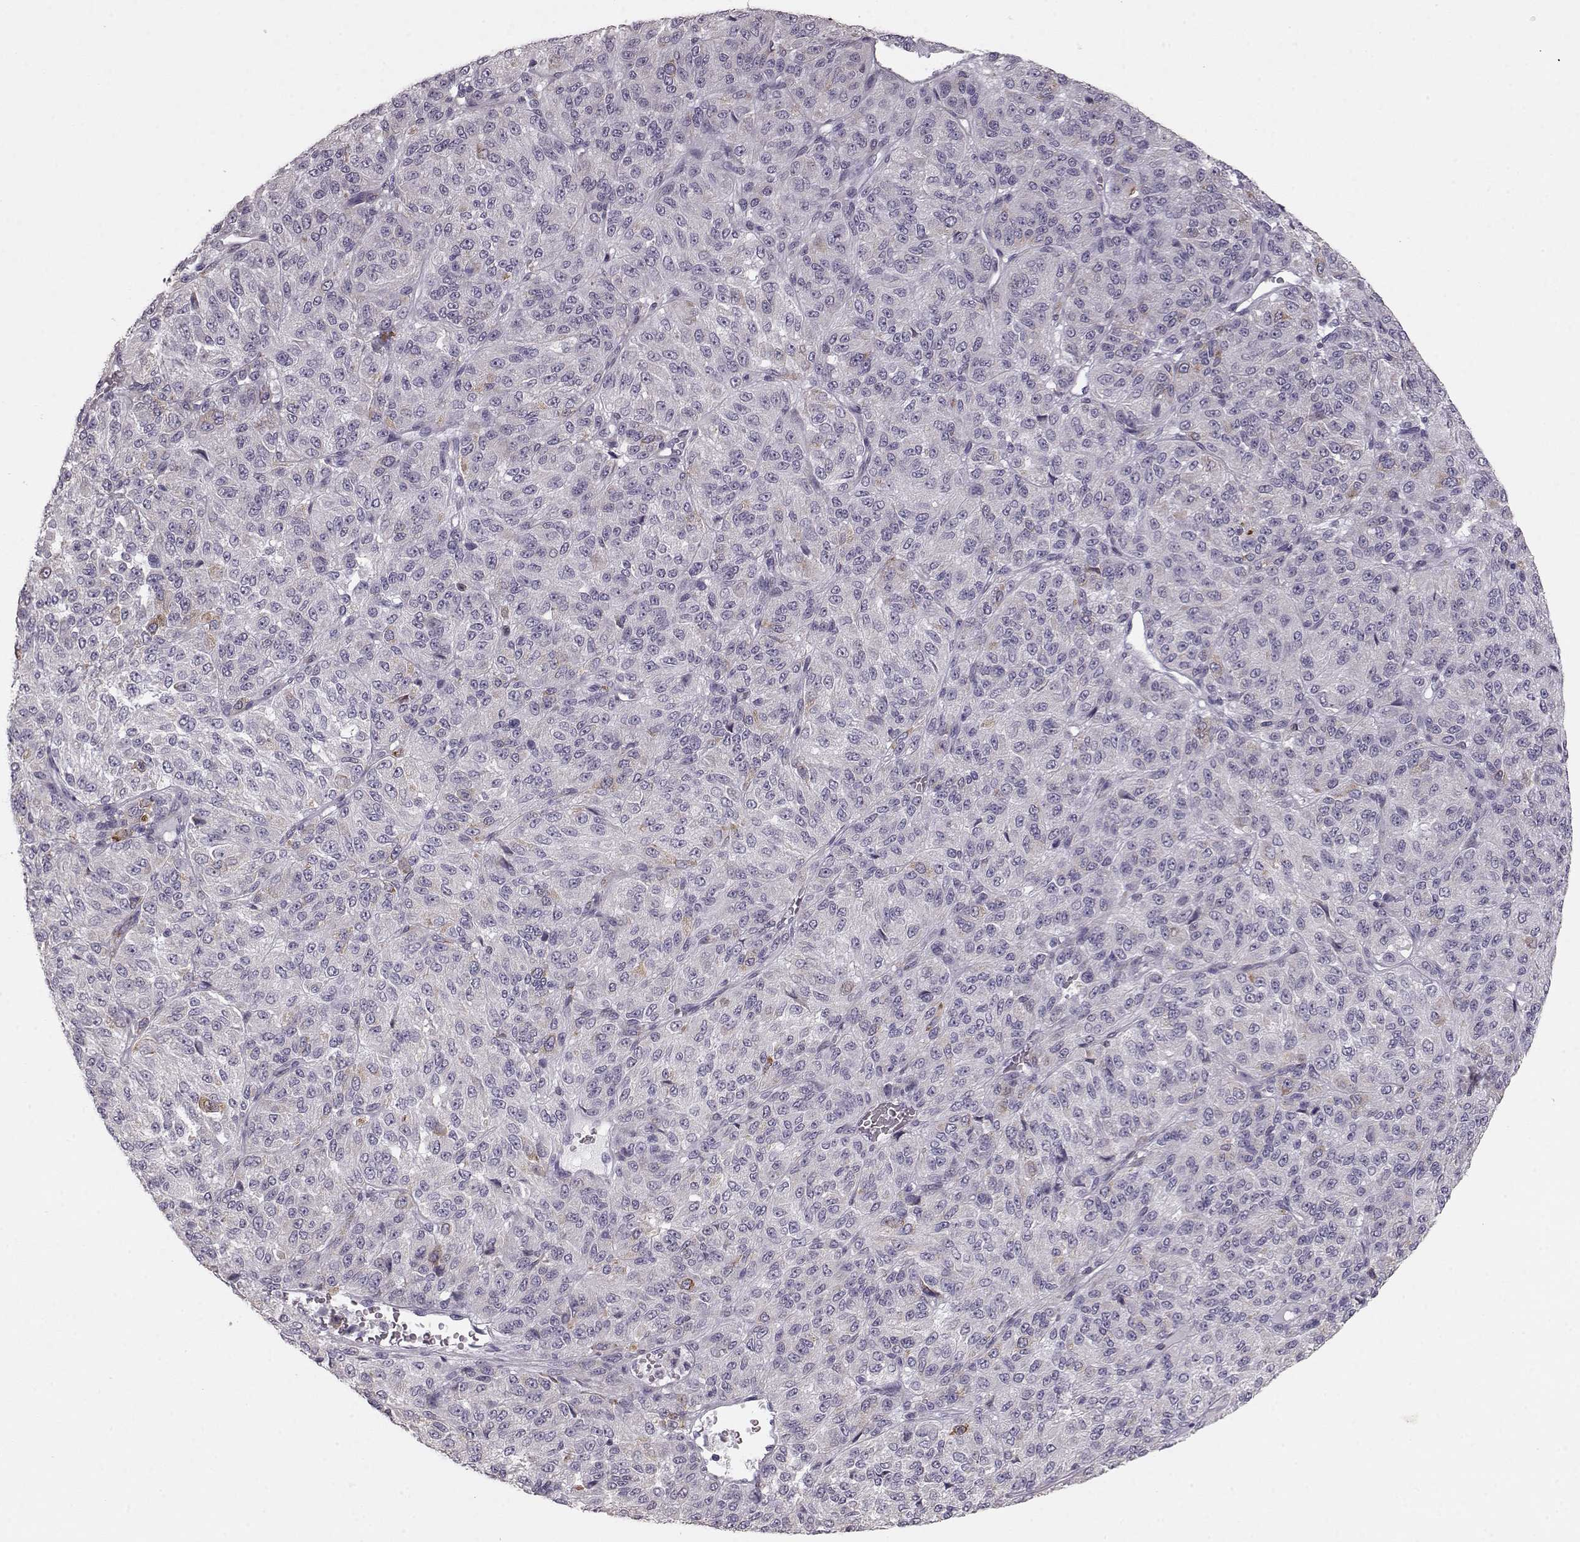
{"staining": {"intensity": "weak", "quantity": "<25%", "location": "cytoplasmic/membranous"}, "tissue": "melanoma", "cell_type": "Tumor cells", "image_type": "cancer", "snomed": [{"axis": "morphology", "description": "Malignant melanoma, Metastatic site"}, {"axis": "topography", "description": "Brain"}], "caption": "Immunohistochemistry image of neoplastic tissue: malignant melanoma (metastatic site) stained with DAB reveals no significant protein expression in tumor cells.", "gene": "ELOVL5", "patient": {"sex": "female", "age": 56}}